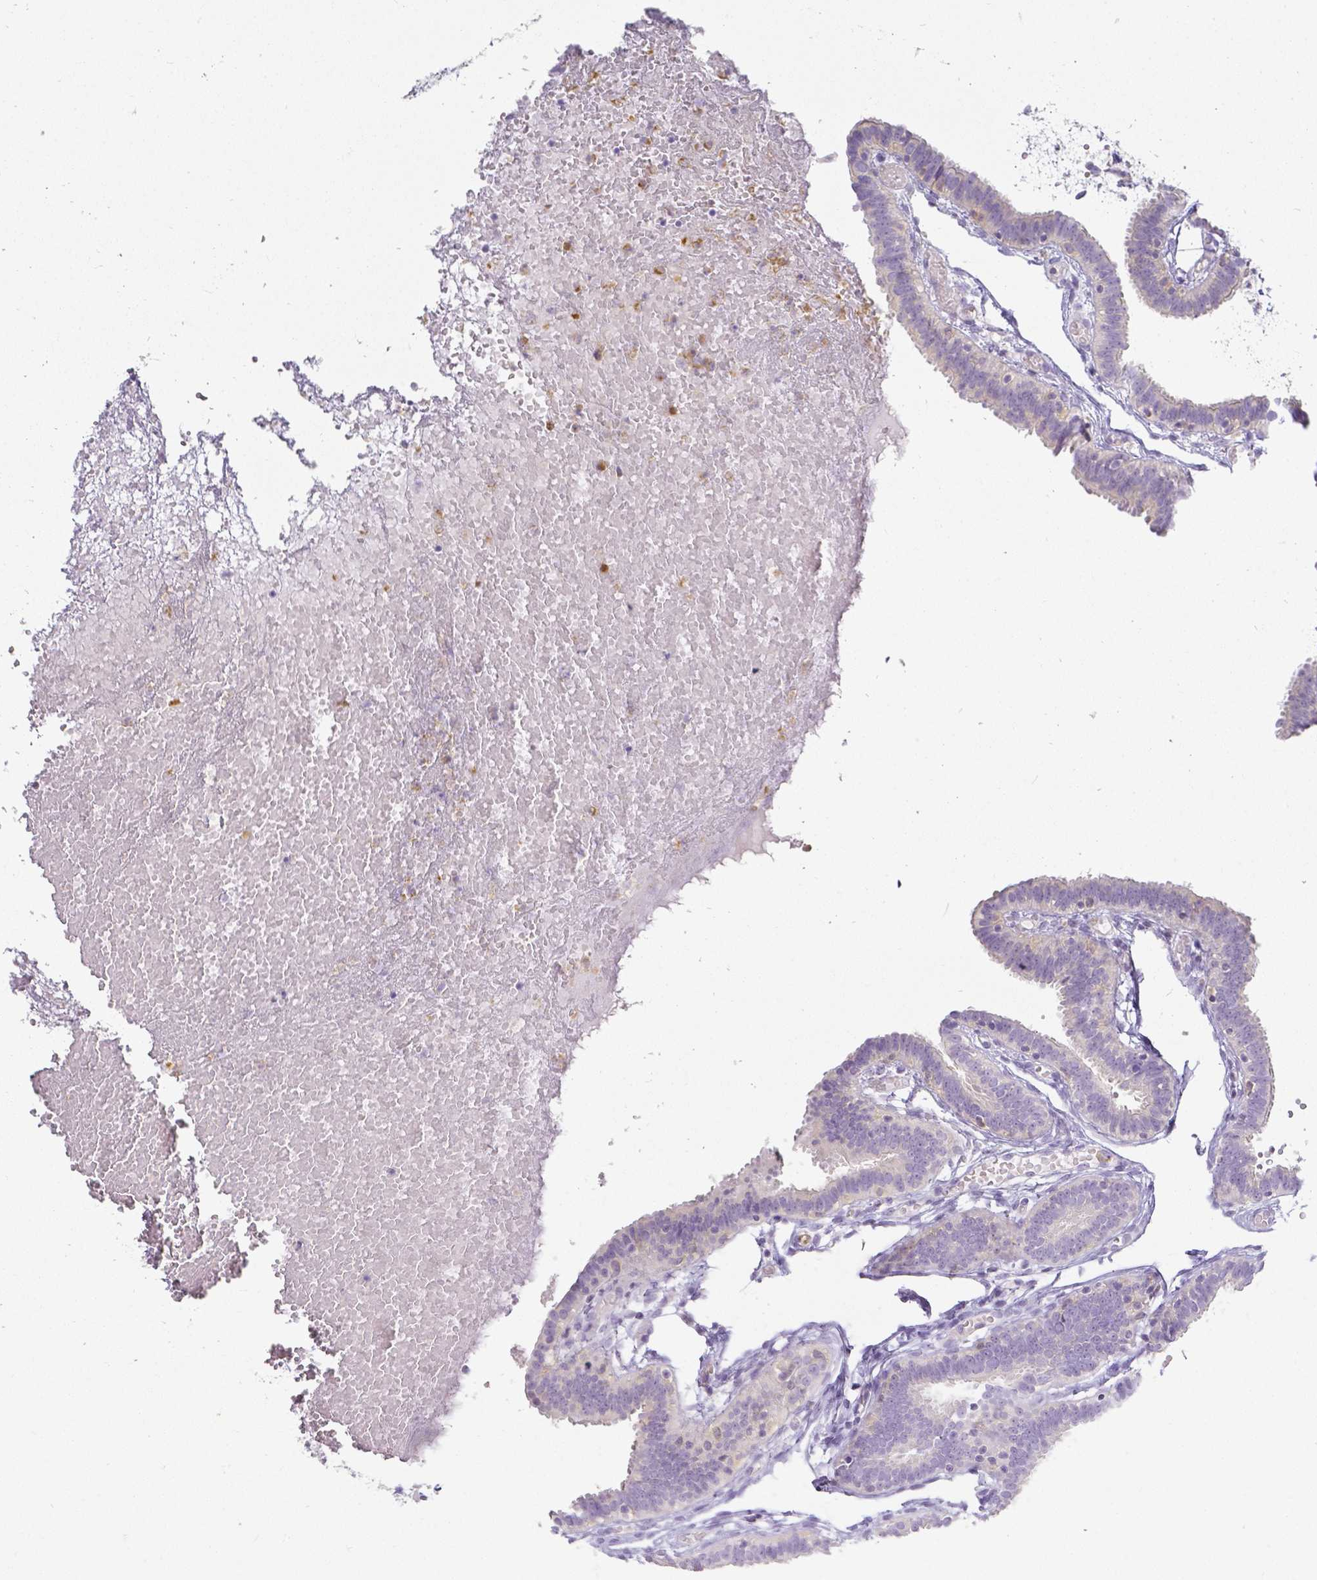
{"staining": {"intensity": "weak", "quantity": "<25%", "location": "cytoplasmic/membranous"}, "tissue": "fallopian tube", "cell_type": "Glandular cells", "image_type": "normal", "snomed": [{"axis": "morphology", "description": "Normal tissue, NOS"}, {"axis": "topography", "description": "Fallopian tube"}], "caption": "Protein analysis of unremarkable fallopian tube reveals no significant expression in glandular cells.", "gene": "KCNH1", "patient": {"sex": "female", "age": 37}}